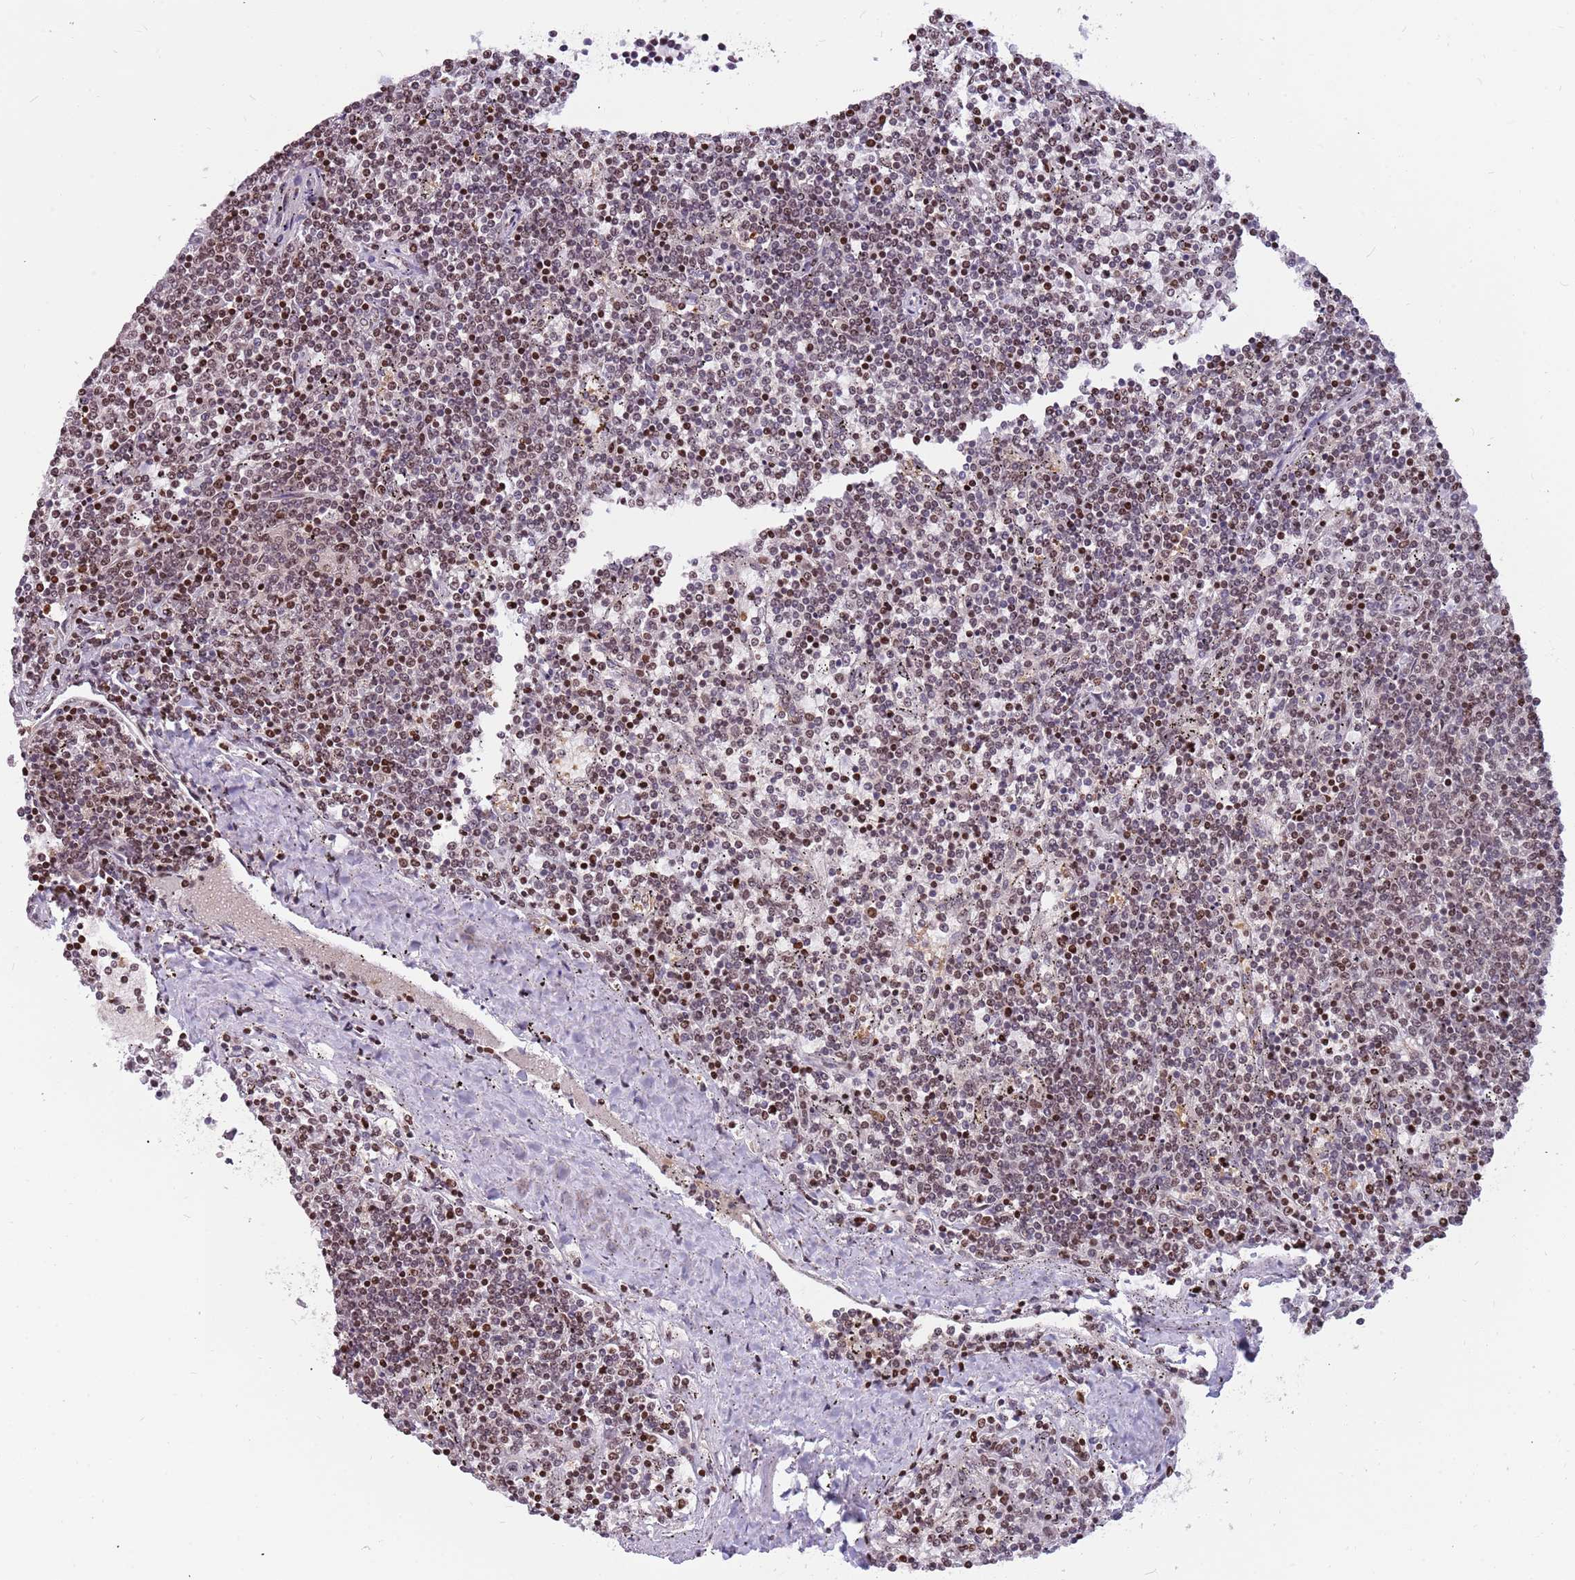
{"staining": {"intensity": "moderate", "quantity": ">75%", "location": "nuclear"}, "tissue": "lymphoma", "cell_type": "Tumor cells", "image_type": "cancer", "snomed": [{"axis": "morphology", "description": "Malignant lymphoma, non-Hodgkin's type, Low grade"}, {"axis": "topography", "description": "Spleen"}], "caption": "There is medium levels of moderate nuclear staining in tumor cells of lymphoma, as demonstrated by immunohistochemical staining (brown color).", "gene": "ARHGEF5", "patient": {"sex": "female", "age": 50}}